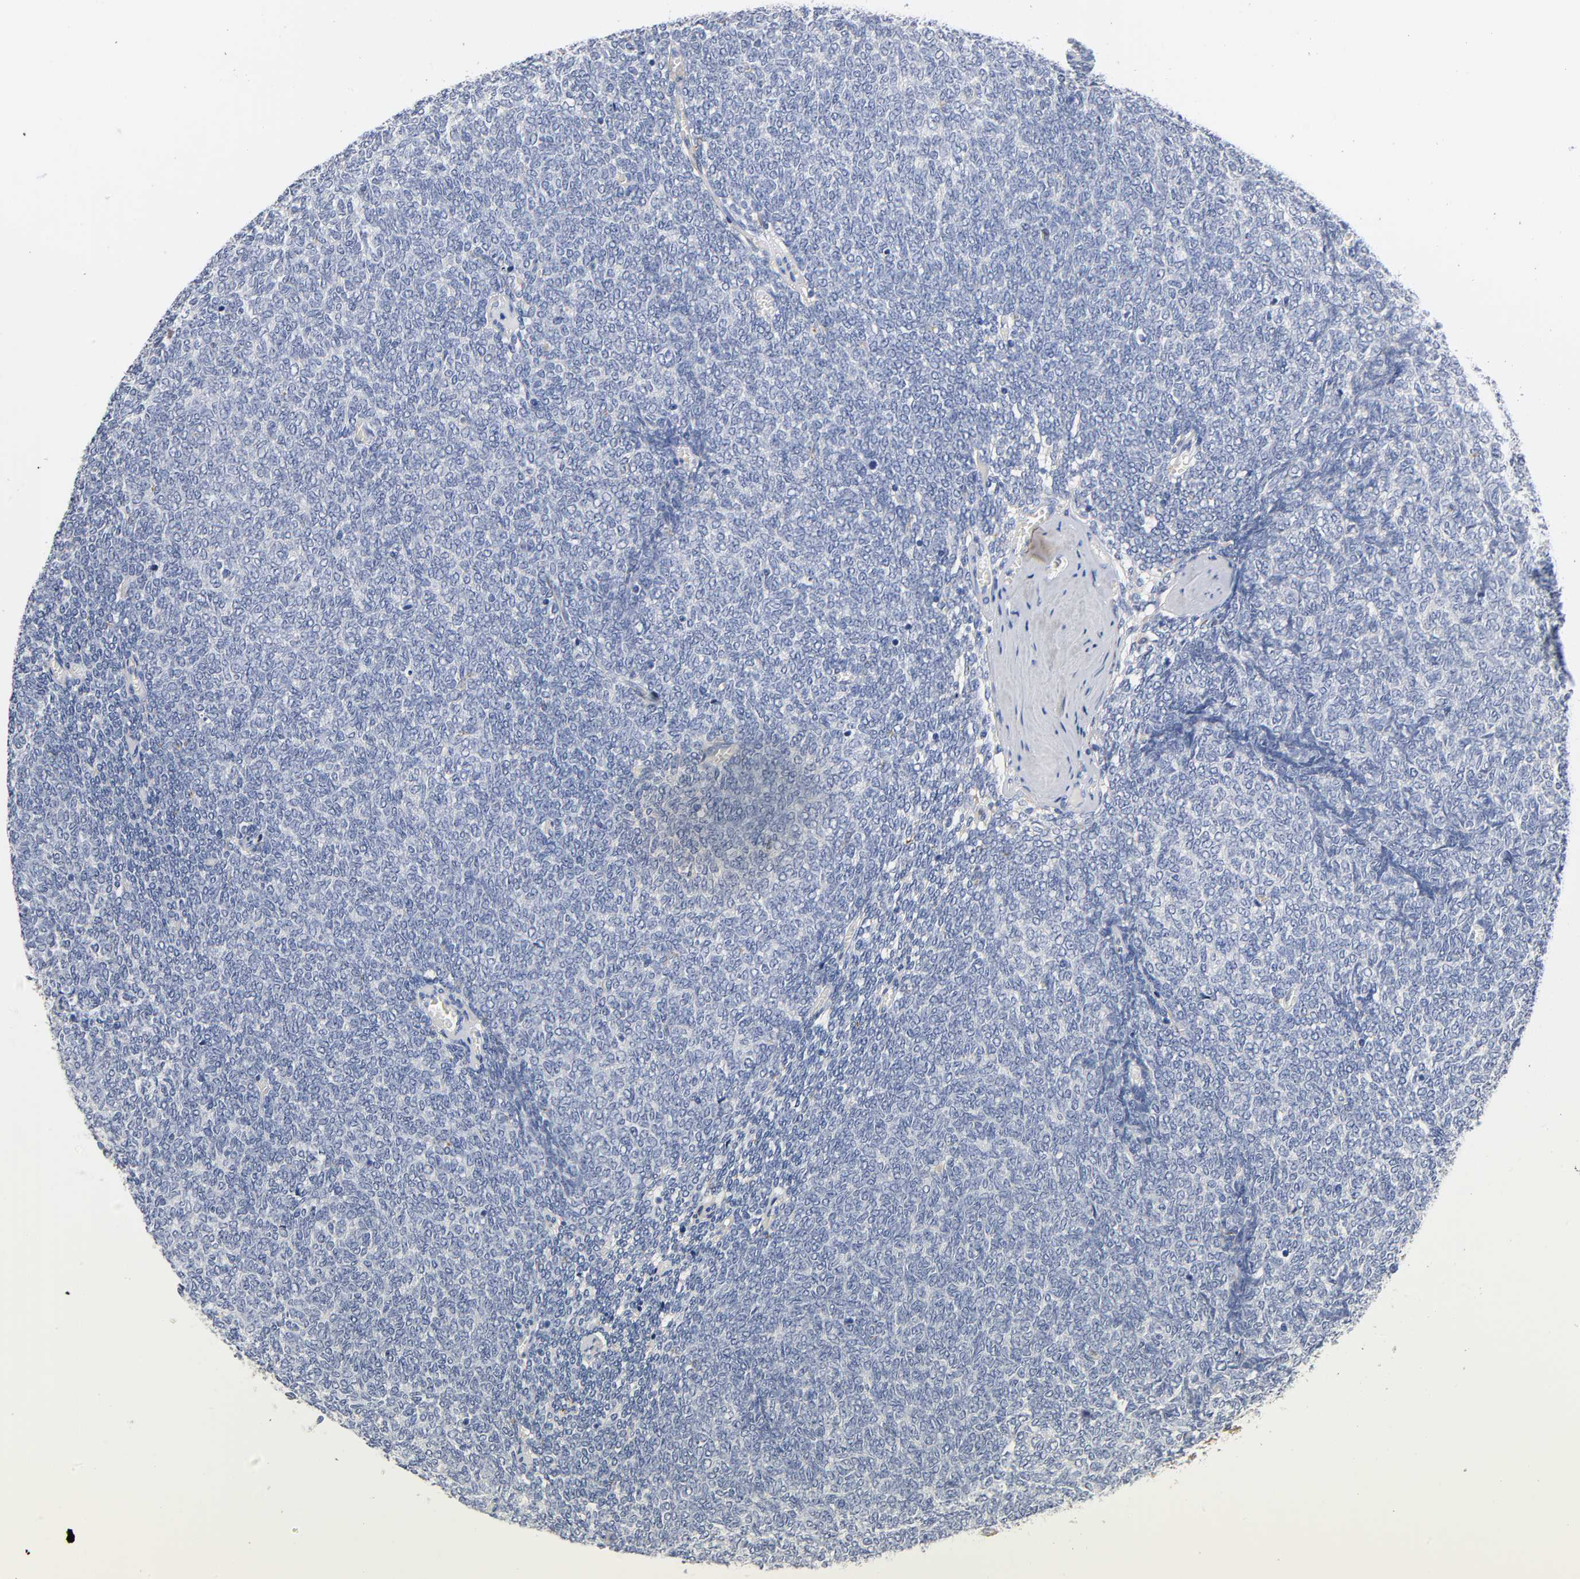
{"staining": {"intensity": "negative", "quantity": "none", "location": "none"}, "tissue": "renal cancer", "cell_type": "Tumor cells", "image_type": "cancer", "snomed": [{"axis": "morphology", "description": "Neoplasm, malignant, NOS"}, {"axis": "topography", "description": "Kidney"}], "caption": "DAB (3,3'-diaminobenzidine) immunohistochemical staining of neoplasm (malignant) (renal) demonstrates no significant expression in tumor cells.", "gene": "LRP1", "patient": {"sex": "male", "age": 28}}